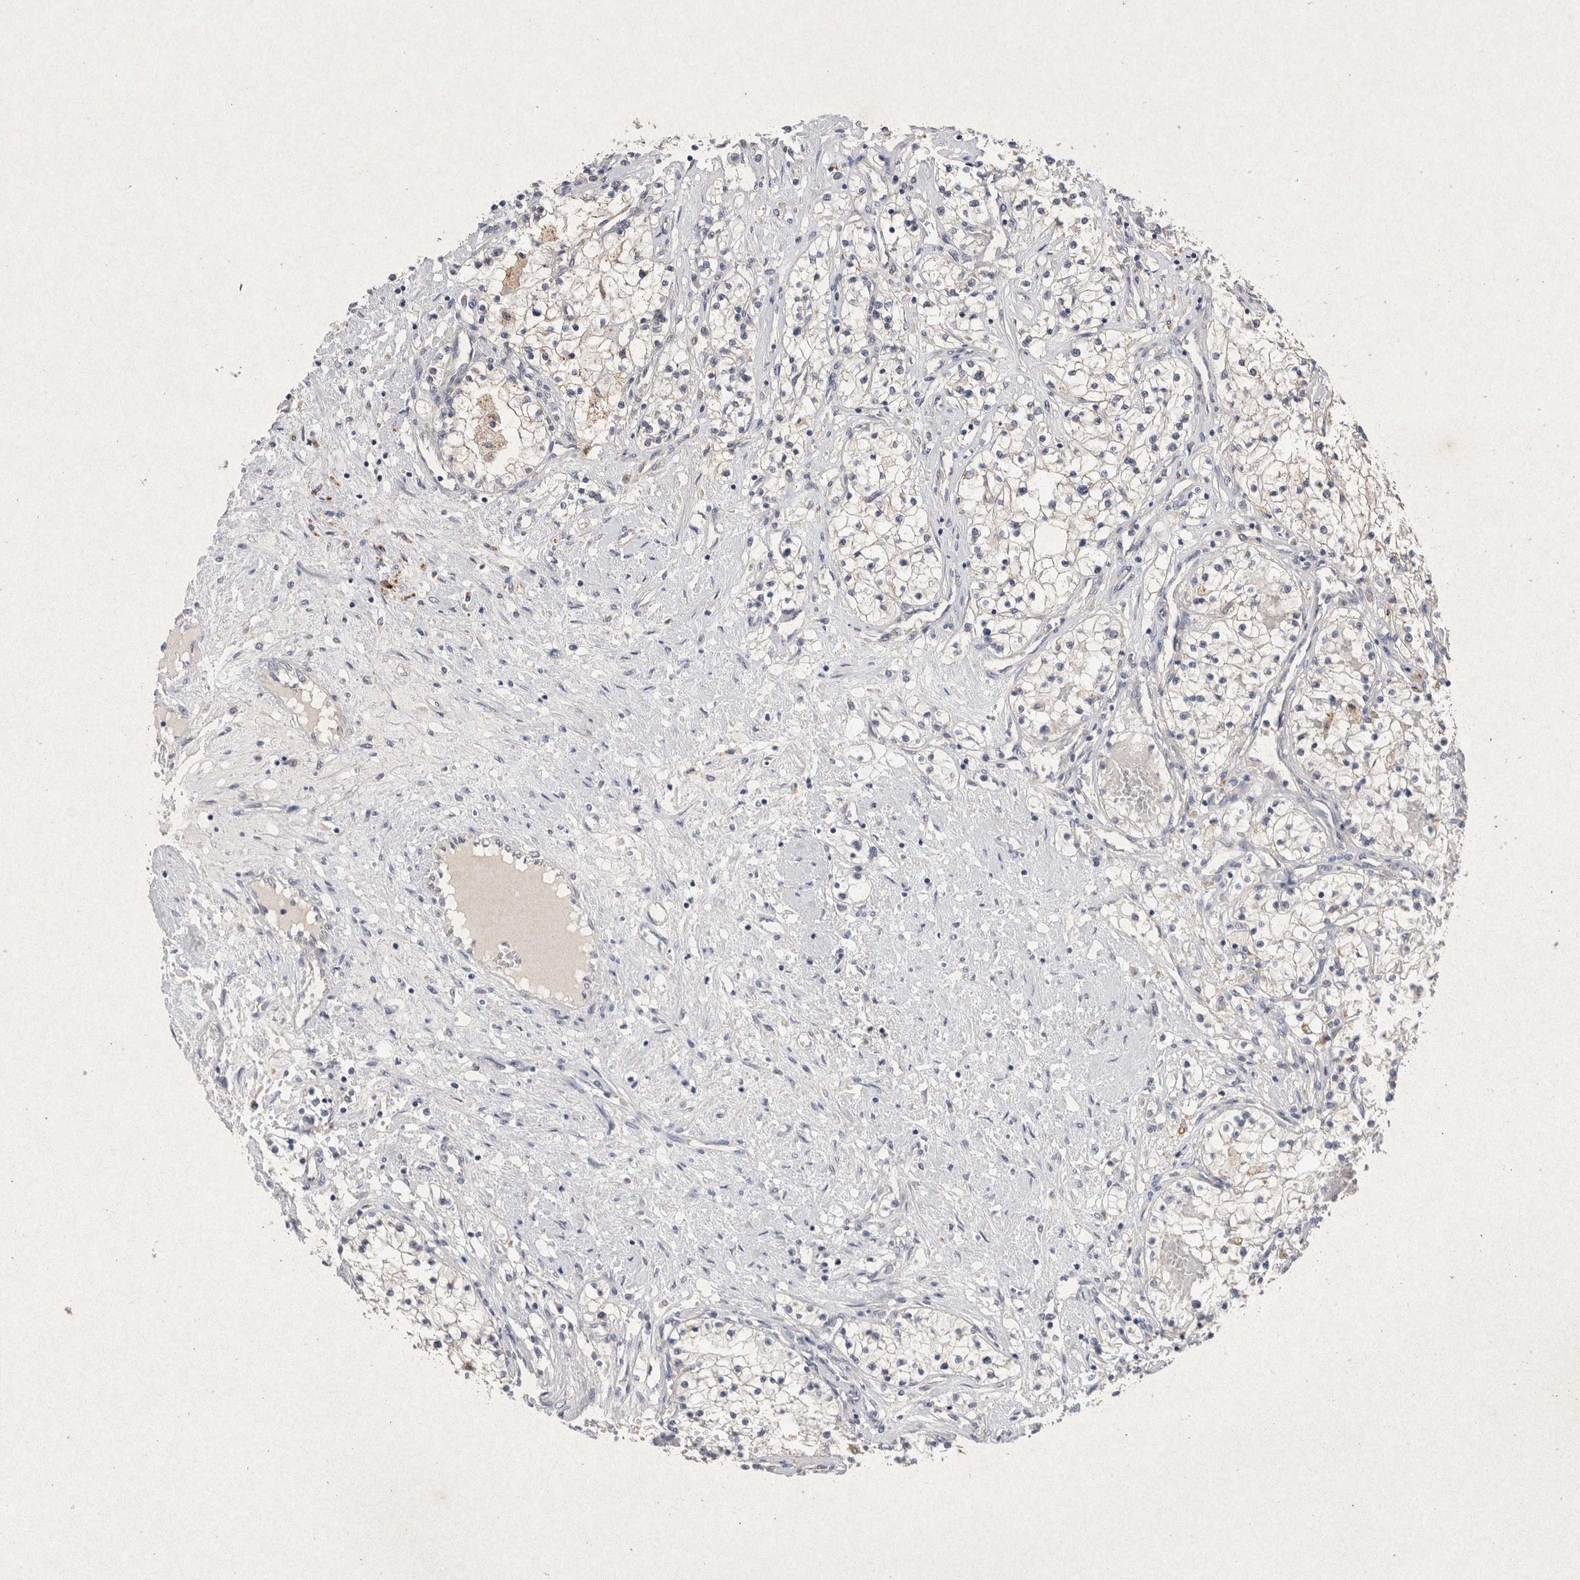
{"staining": {"intensity": "negative", "quantity": "none", "location": "none"}, "tissue": "renal cancer", "cell_type": "Tumor cells", "image_type": "cancer", "snomed": [{"axis": "morphology", "description": "Adenocarcinoma, NOS"}, {"axis": "topography", "description": "Kidney"}], "caption": "Tumor cells show no significant staining in renal cancer (adenocarcinoma).", "gene": "RASSF3", "patient": {"sex": "male", "age": 68}}